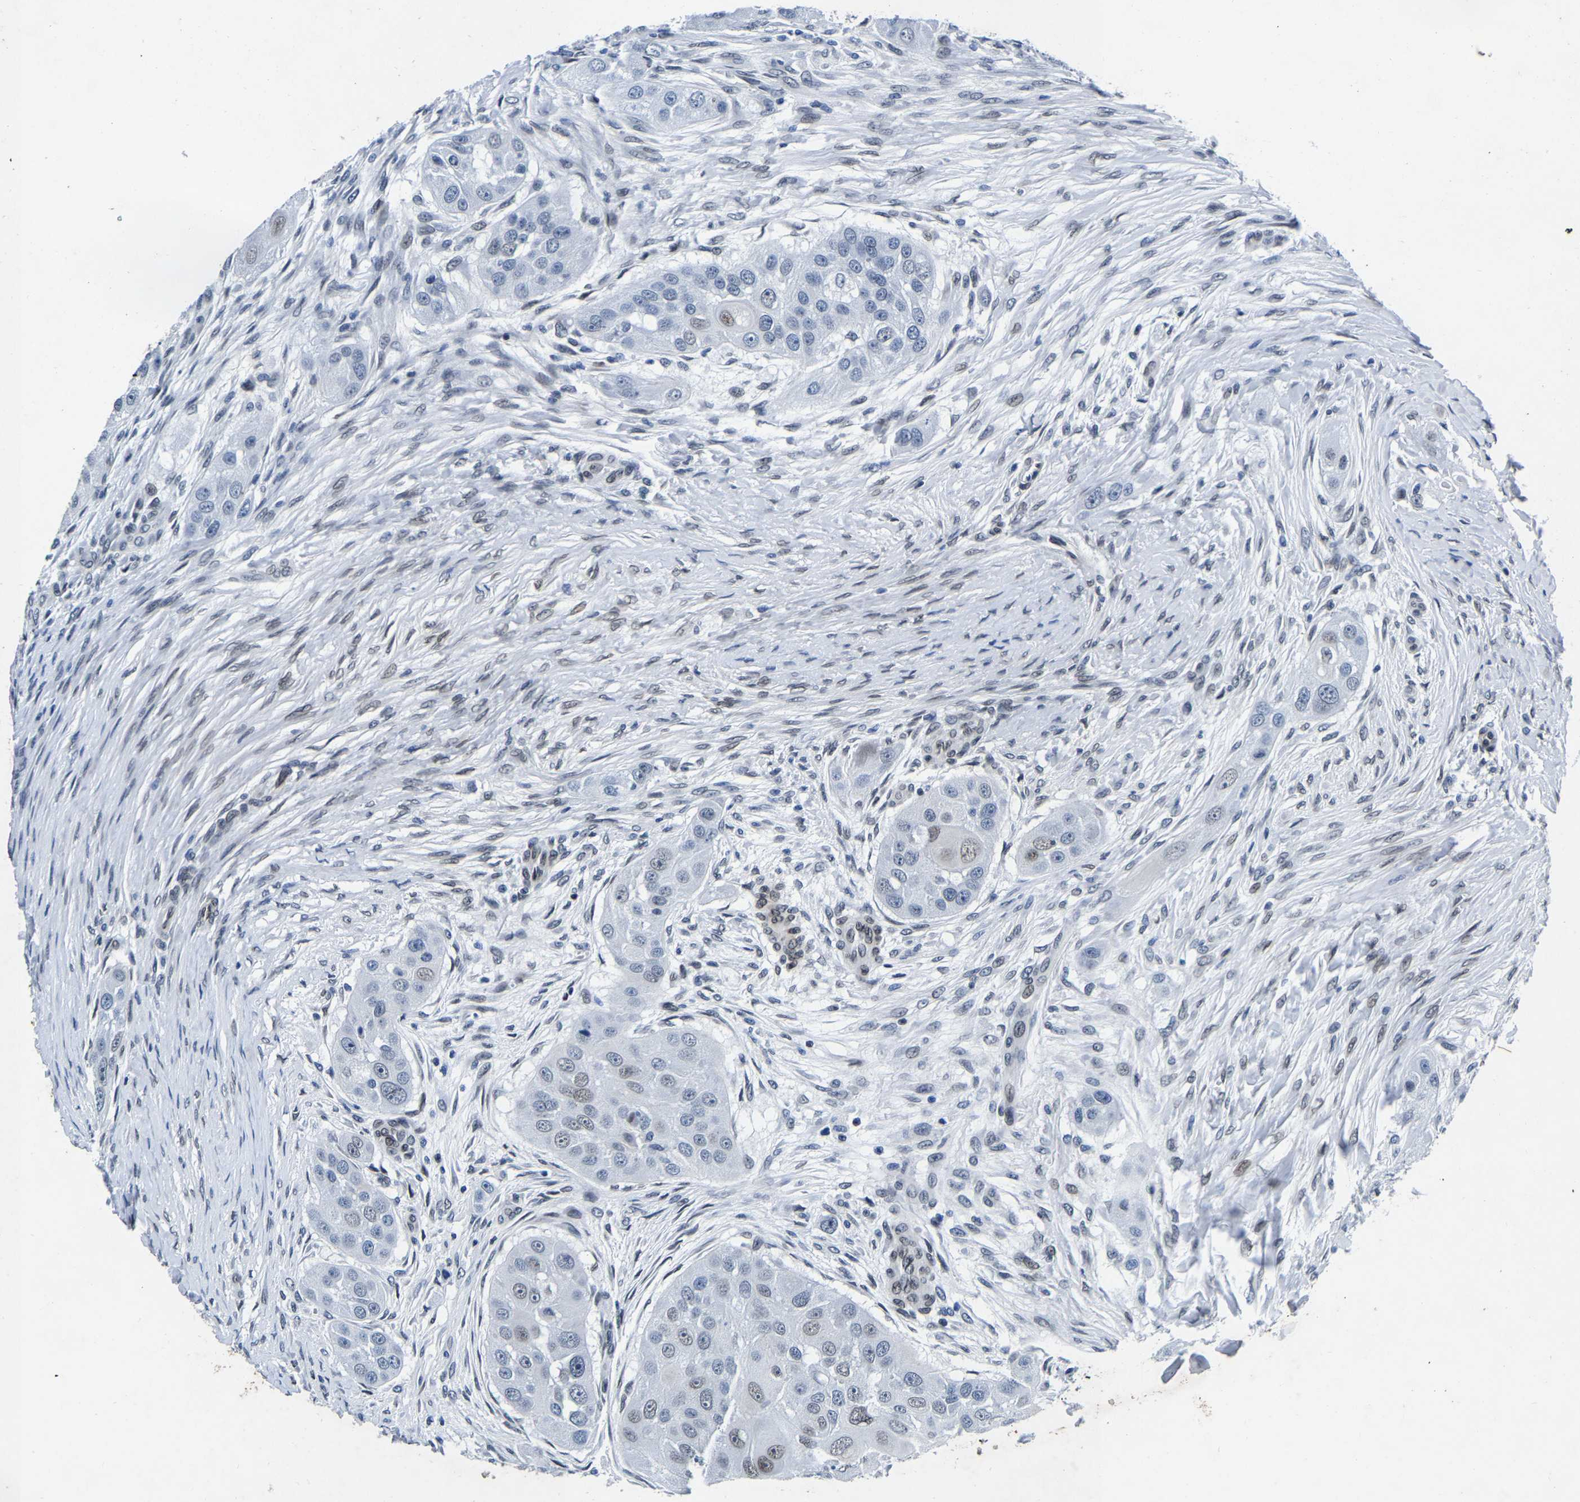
{"staining": {"intensity": "weak", "quantity": "<25%", "location": "nuclear"}, "tissue": "head and neck cancer", "cell_type": "Tumor cells", "image_type": "cancer", "snomed": [{"axis": "morphology", "description": "Normal tissue, NOS"}, {"axis": "morphology", "description": "Squamous cell carcinoma, NOS"}, {"axis": "topography", "description": "Skeletal muscle"}, {"axis": "topography", "description": "Head-Neck"}], "caption": "Protein analysis of head and neck squamous cell carcinoma exhibits no significant staining in tumor cells.", "gene": "UBN2", "patient": {"sex": "male", "age": 51}}